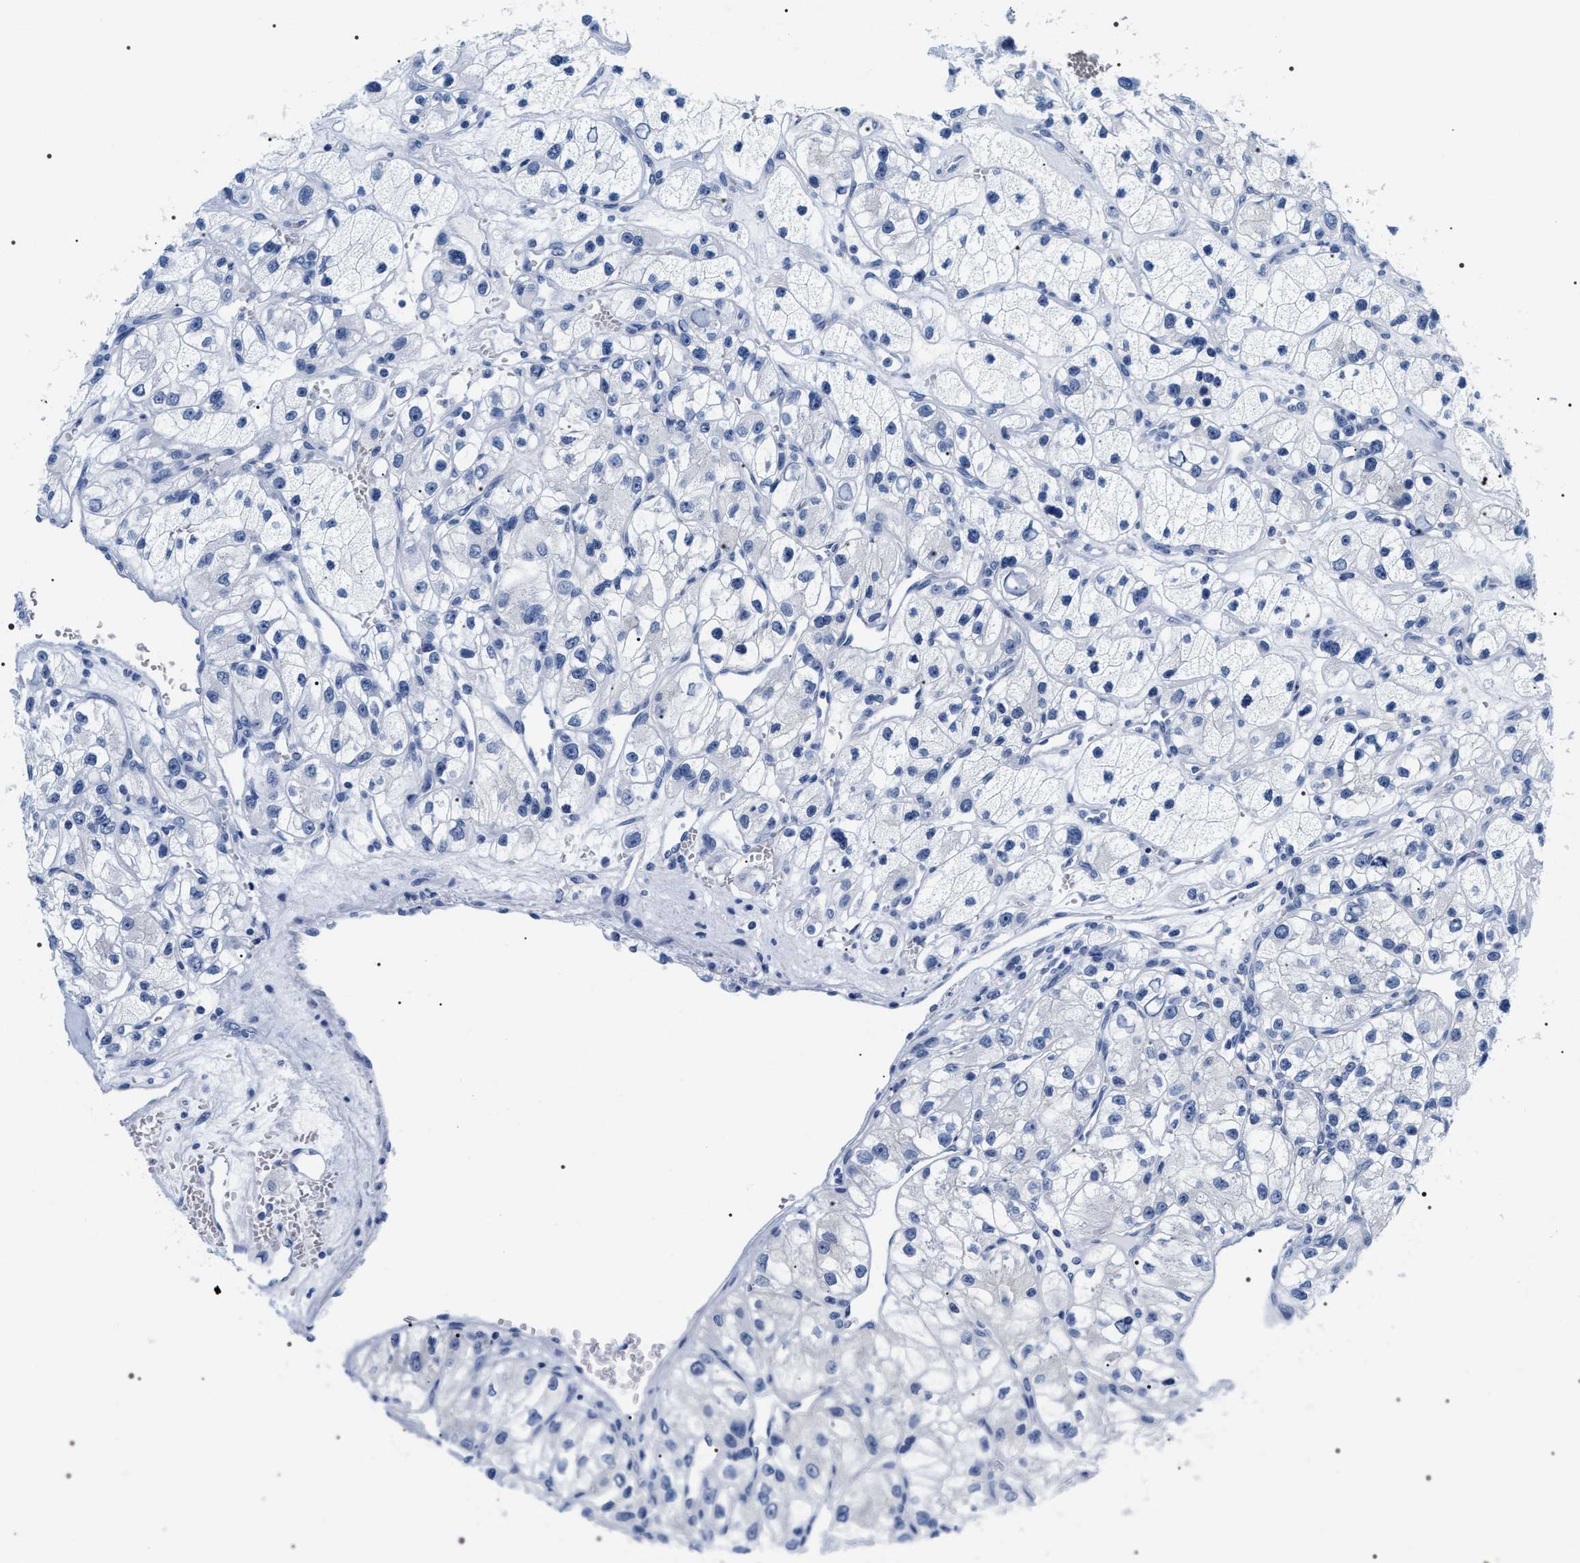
{"staining": {"intensity": "negative", "quantity": "none", "location": "none"}, "tissue": "renal cancer", "cell_type": "Tumor cells", "image_type": "cancer", "snomed": [{"axis": "morphology", "description": "Adenocarcinoma, NOS"}, {"axis": "topography", "description": "Kidney"}], "caption": "This is an immunohistochemistry (IHC) photomicrograph of renal cancer (adenocarcinoma). There is no staining in tumor cells.", "gene": "ADH4", "patient": {"sex": "female", "age": 57}}